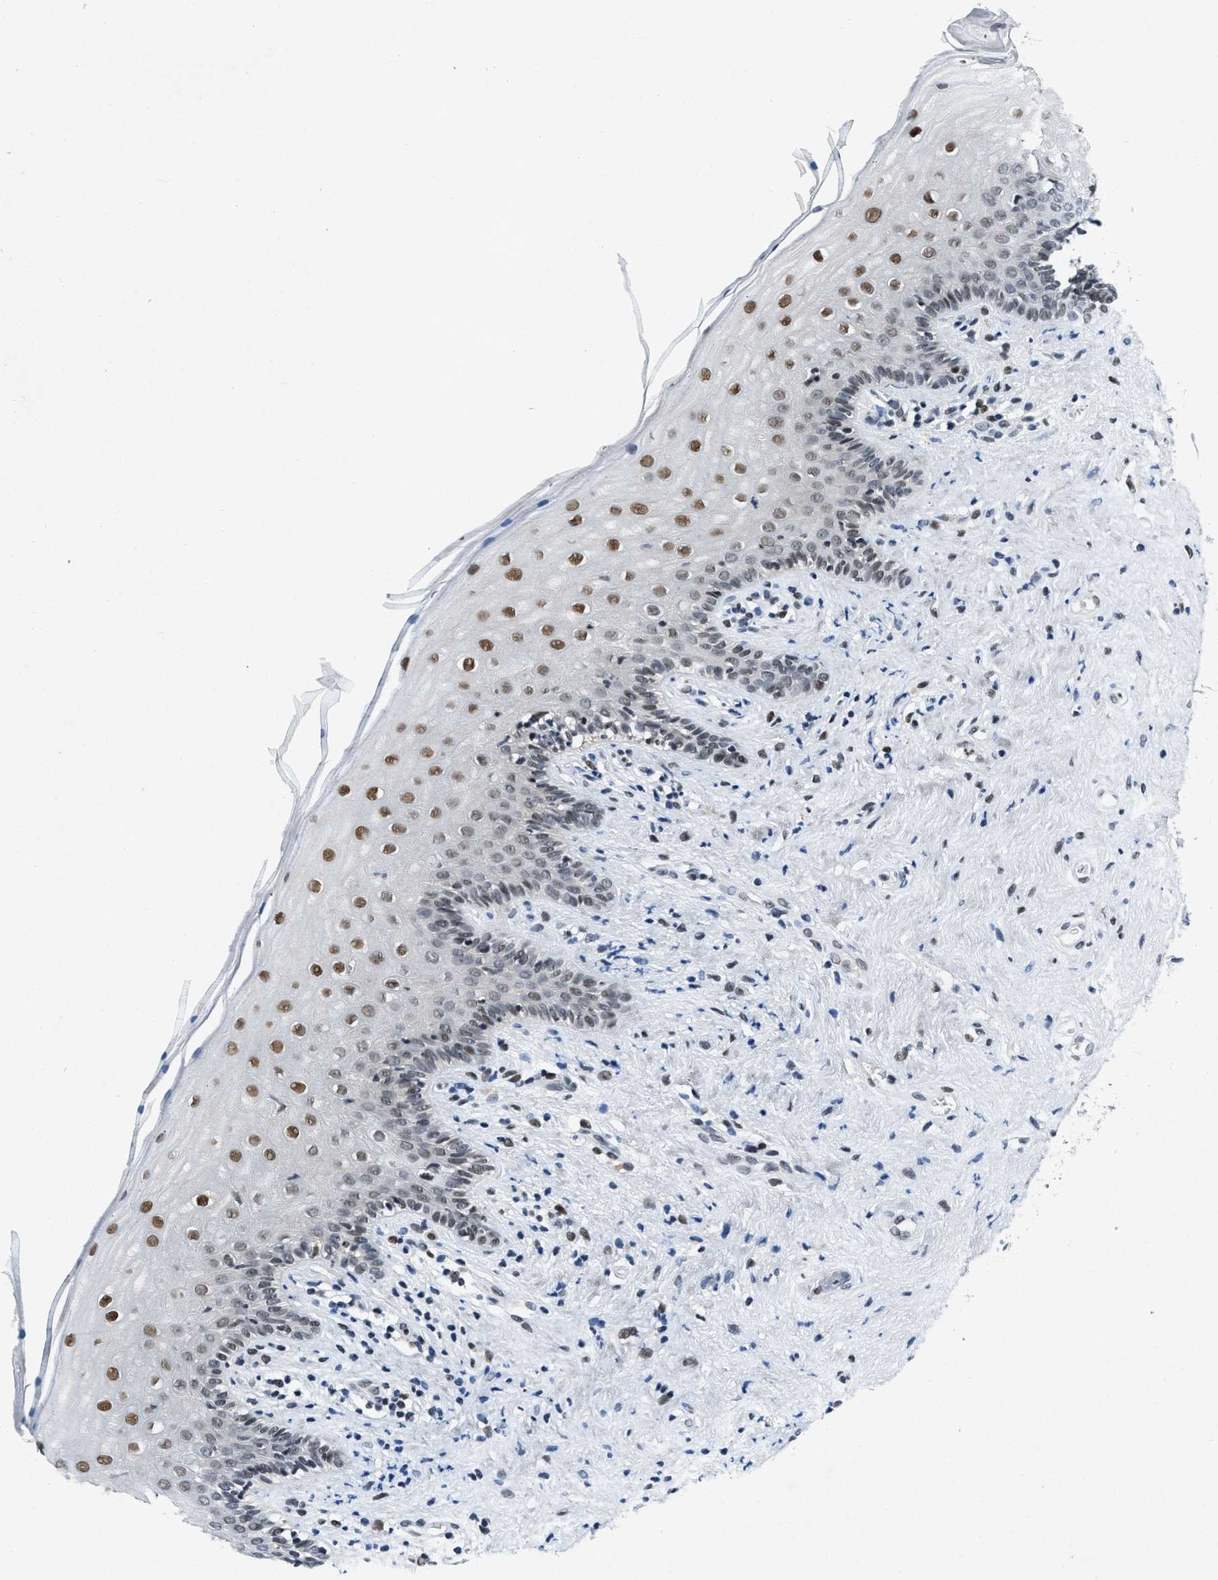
{"staining": {"intensity": "strong", "quantity": "25%-75%", "location": "nuclear"}, "tissue": "vagina", "cell_type": "Squamous epithelial cells", "image_type": "normal", "snomed": [{"axis": "morphology", "description": "Normal tissue, NOS"}, {"axis": "topography", "description": "Vagina"}], "caption": "Immunohistochemical staining of normal human vagina shows strong nuclear protein staining in about 25%-75% of squamous epithelial cells.", "gene": "NCOA1", "patient": {"sex": "female", "age": 44}}